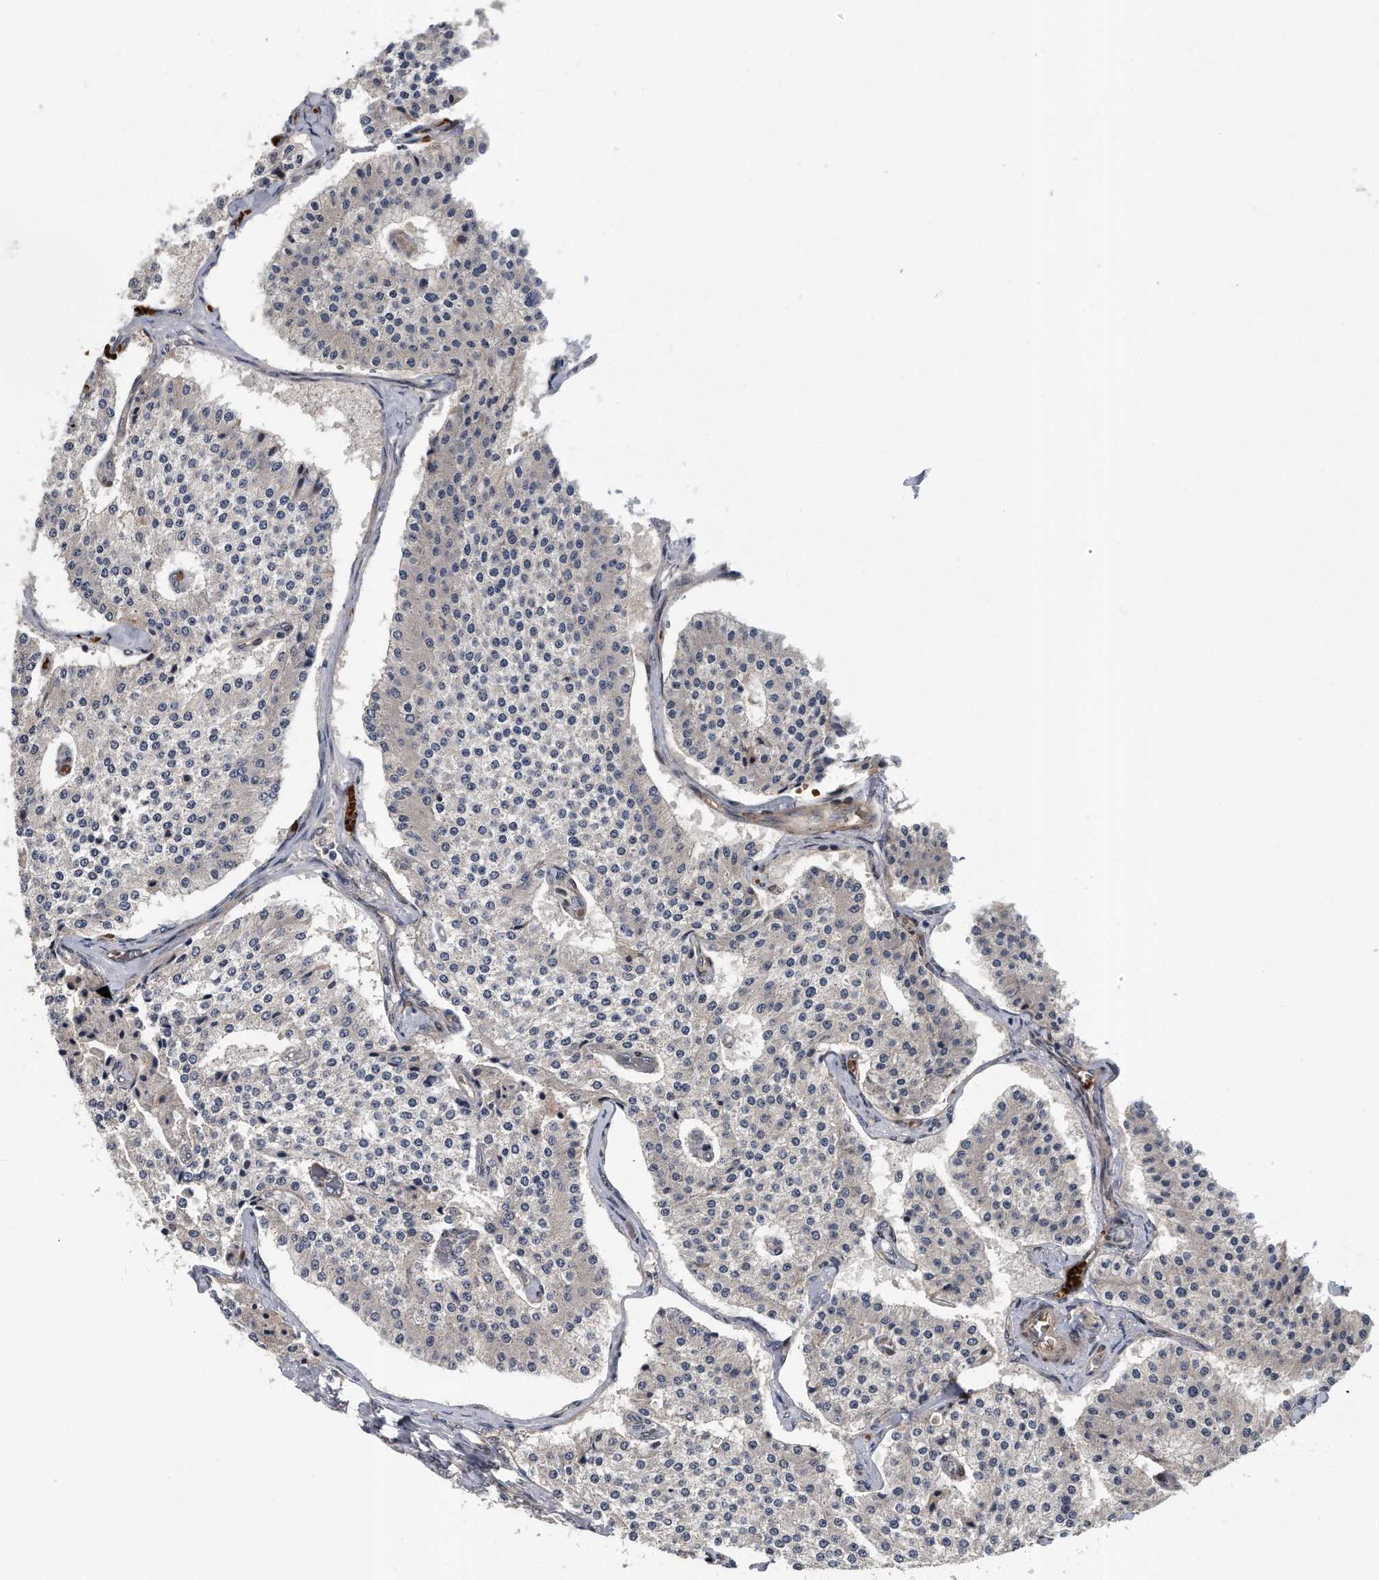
{"staining": {"intensity": "negative", "quantity": "none", "location": "none"}, "tissue": "carcinoid", "cell_type": "Tumor cells", "image_type": "cancer", "snomed": [{"axis": "morphology", "description": "Carcinoid, malignant, NOS"}, {"axis": "topography", "description": "Colon"}], "caption": "Photomicrograph shows no protein staining in tumor cells of carcinoid (malignant) tissue.", "gene": "ZNF79", "patient": {"sex": "female", "age": 52}}